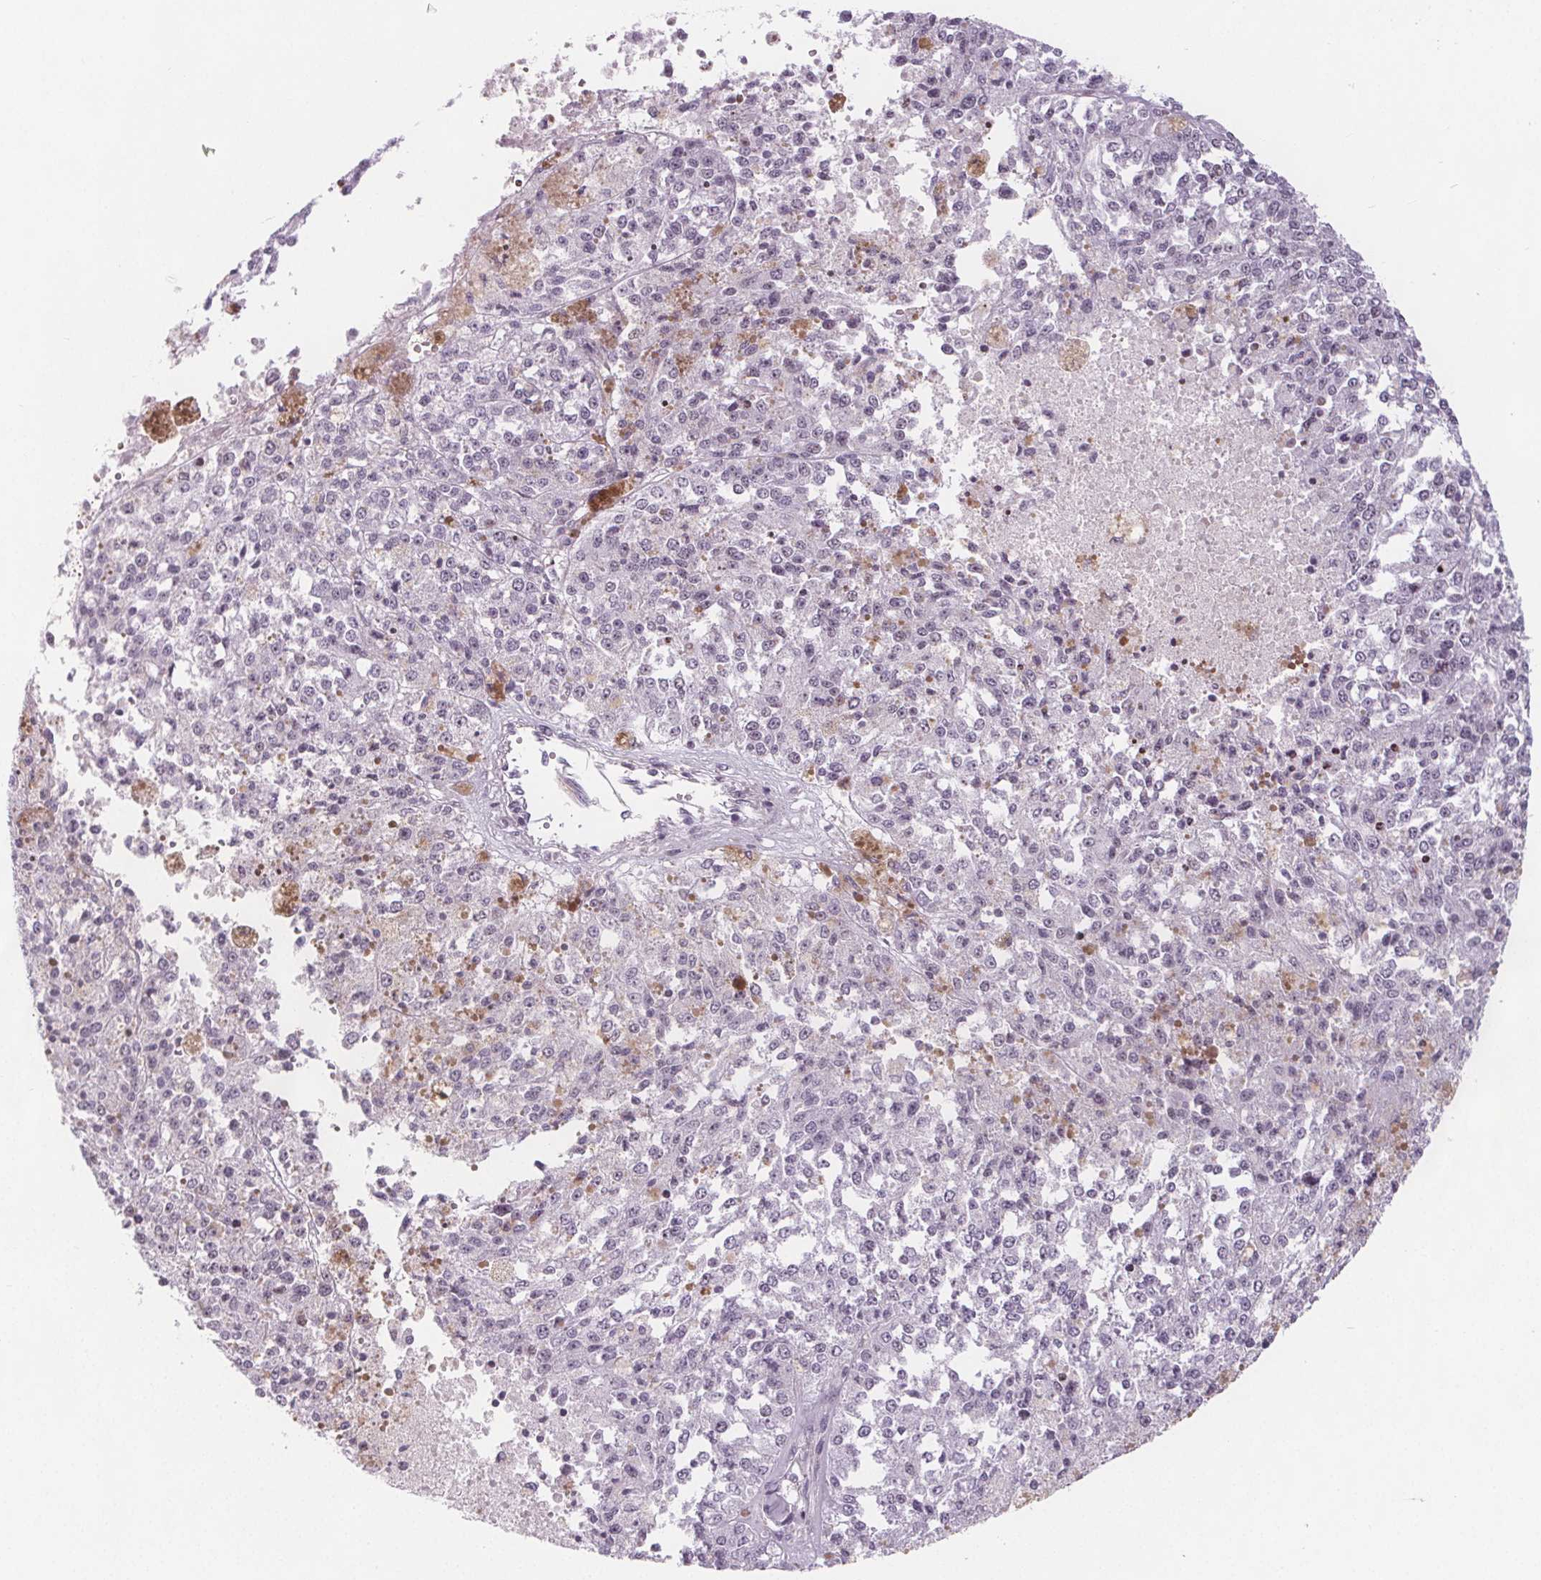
{"staining": {"intensity": "negative", "quantity": "none", "location": "none"}, "tissue": "melanoma", "cell_type": "Tumor cells", "image_type": "cancer", "snomed": [{"axis": "morphology", "description": "Malignant melanoma, Metastatic site"}, {"axis": "topography", "description": "Lymph node"}], "caption": "This image is of melanoma stained with immunohistochemistry to label a protein in brown with the nuclei are counter-stained blue. There is no expression in tumor cells.", "gene": "NOLC1", "patient": {"sex": "female", "age": 64}}